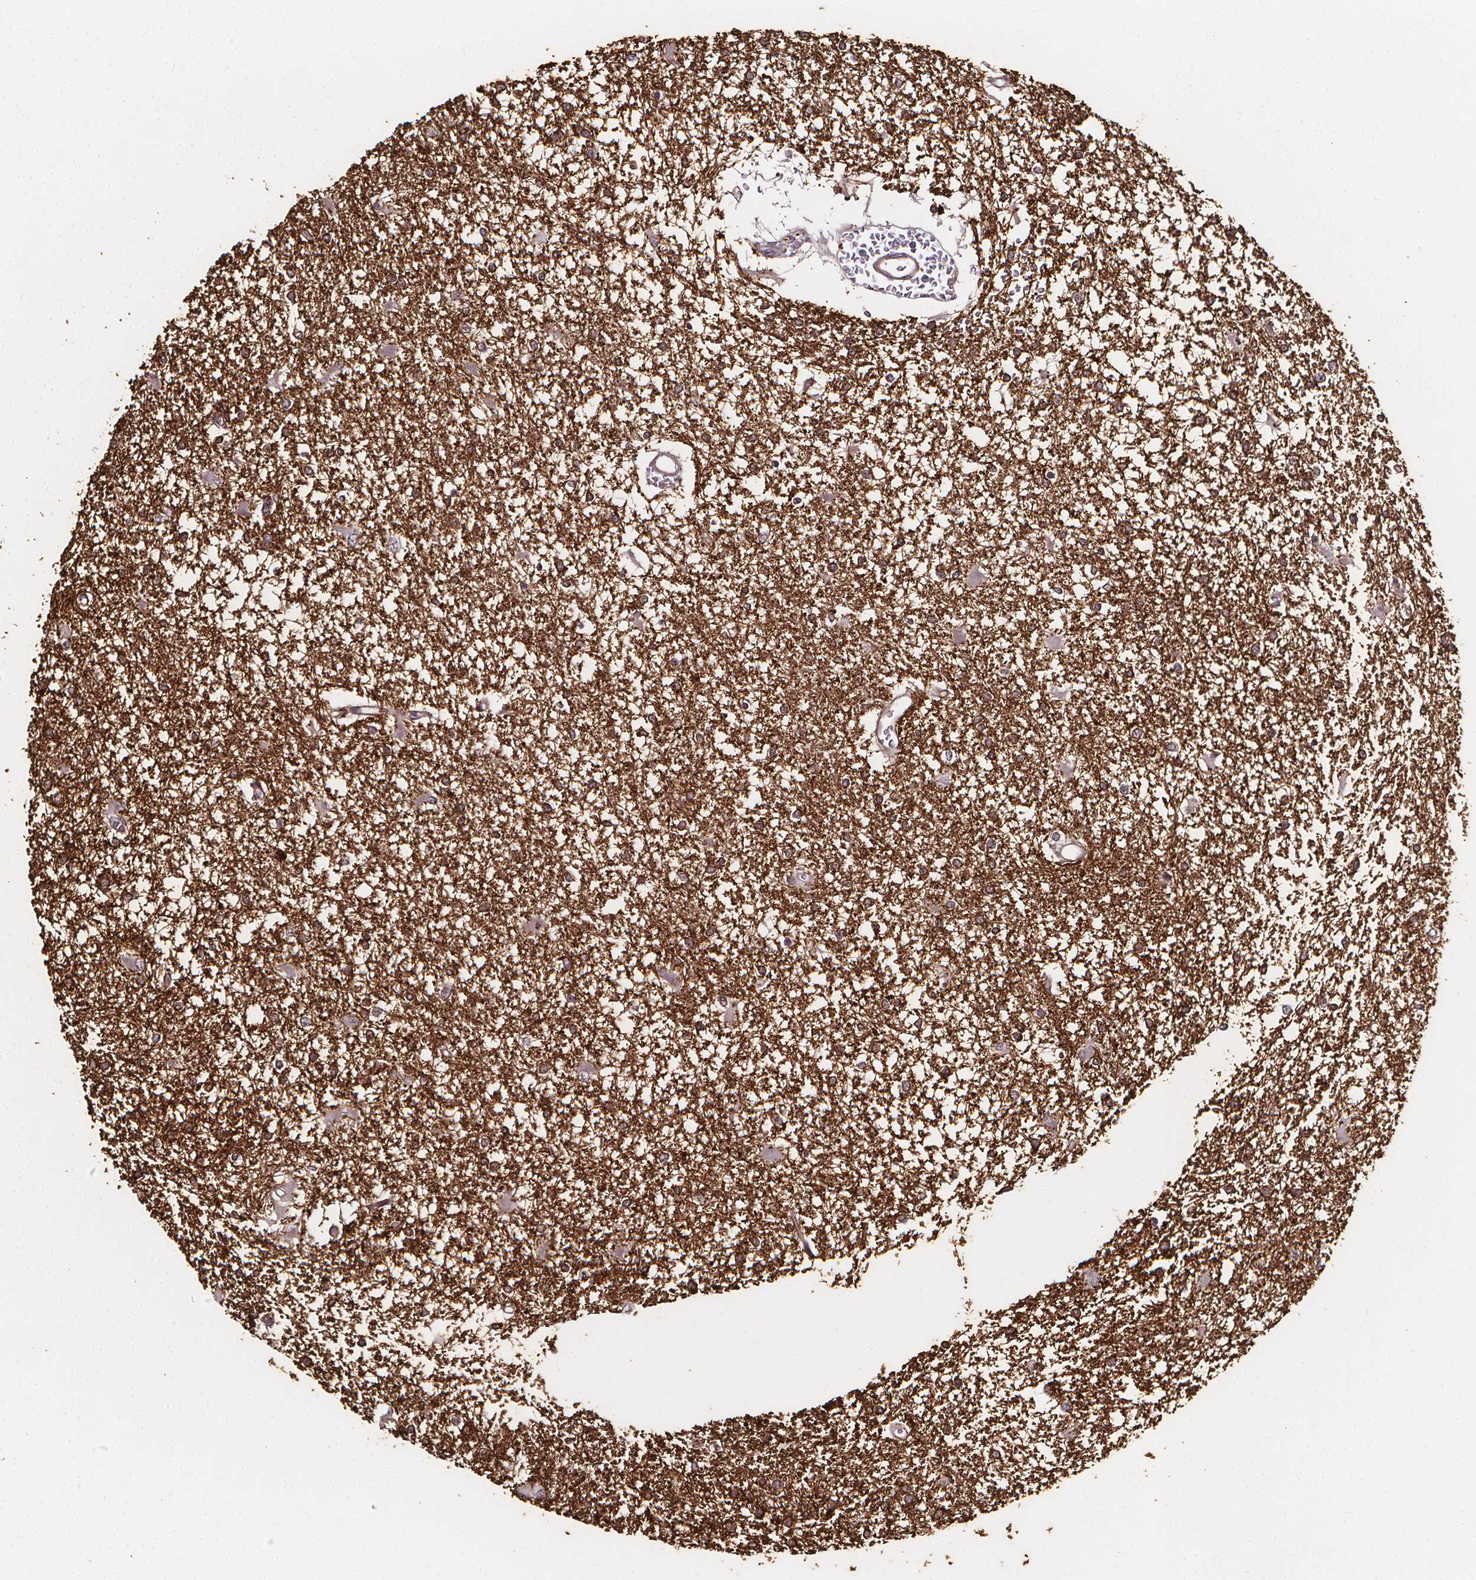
{"staining": {"intensity": "negative", "quantity": "none", "location": "none"}, "tissue": "glioma", "cell_type": "Tumor cells", "image_type": "cancer", "snomed": [{"axis": "morphology", "description": "Glioma, malignant, High grade"}, {"axis": "topography", "description": "Cerebral cortex"}], "caption": "High power microscopy photomicrograph of an immunohistochemistry (IHC) image of high-grade glioma (malignant), revealing no significant expression in tumor cells.", "gene": "DDIT3", "patient": {"sex": "male", "age": 79}}